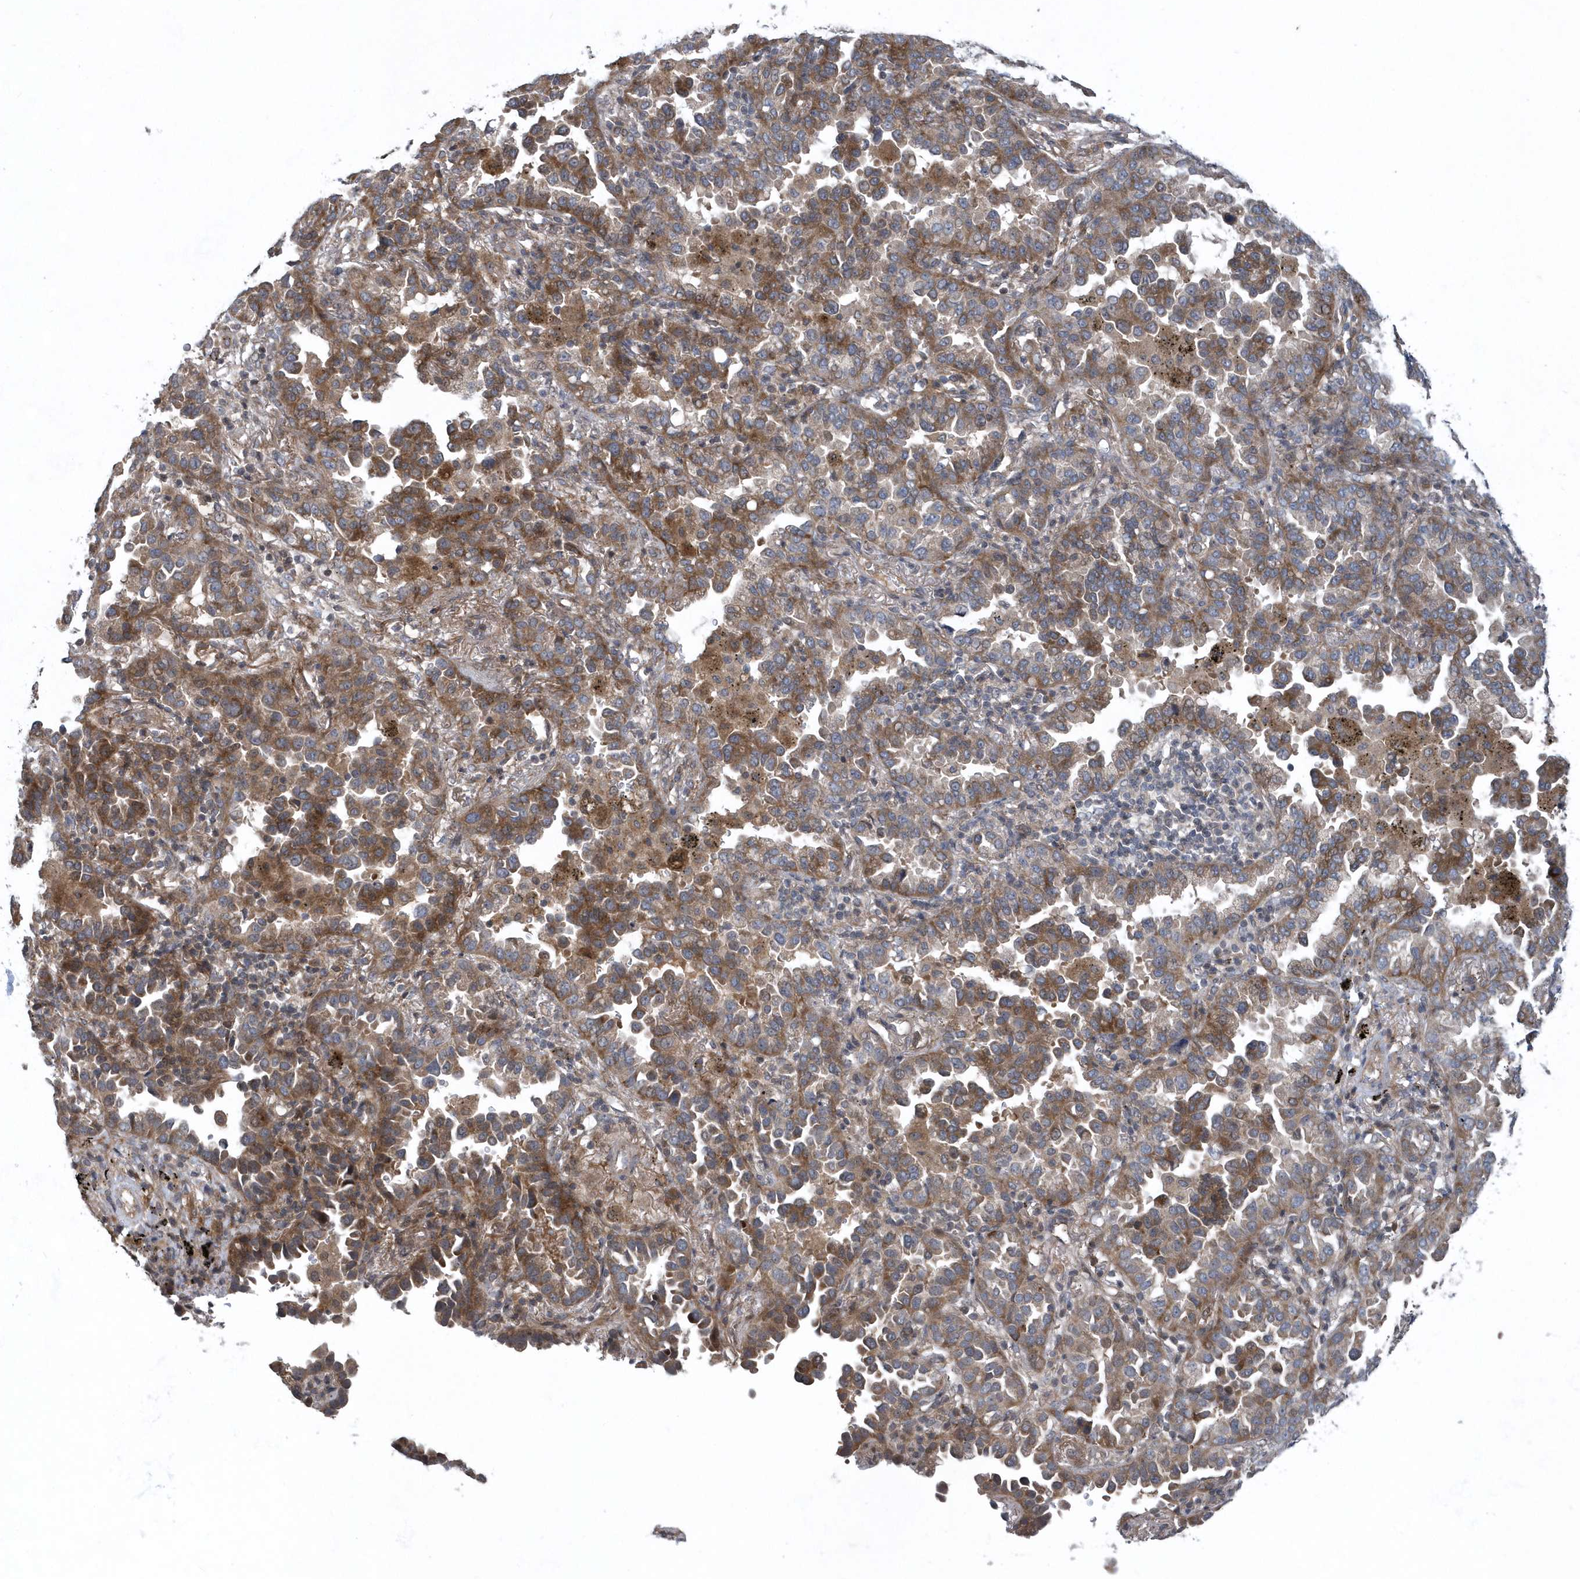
{"staining": {"intensity": "moderate", "quantity": "25%-75%", "location": "cytoplasmic/membranous"}, "tissue": "lung cancer", "cell_type": "Tumor cells", "image_type": "cancer", "snomed": [{"axis": "morphology", "description": "Normal tissue, NOS"}, {"axis": "morphology", "description": "Adenocarcinoma, NOS"}, {"axis": "topography", "description": "Lung"}], "caption": "Immunohistochemical staining of human lung cancer (adenocarcinoma) demonstrates moderate cytoplasmic/membranous protein expression in approximately 25%-75% of tumor cells.", "gene": "HMGCS1", "patient": {"sex": "male", "age": 59}}